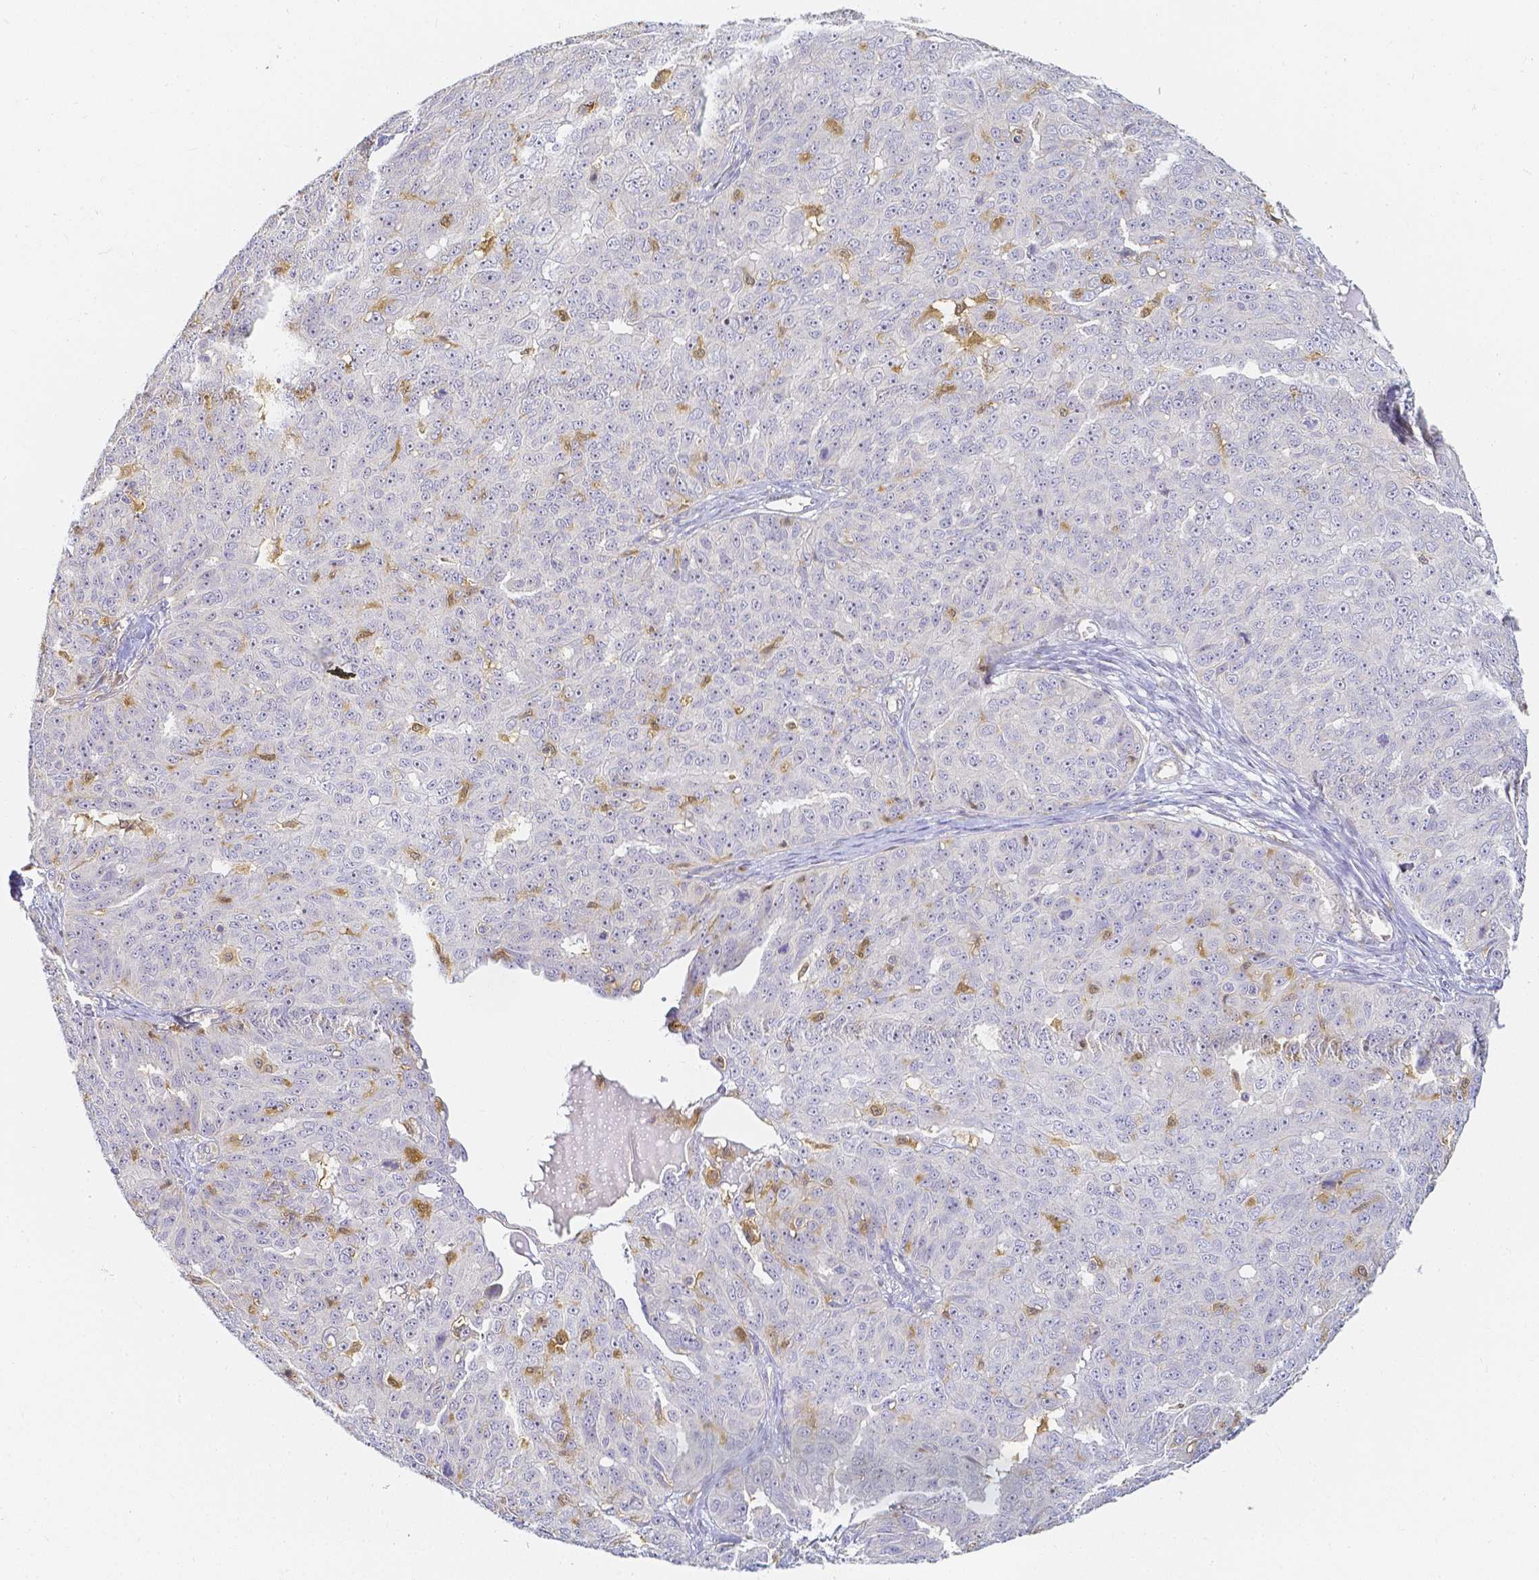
{"staining": {"intensity": "negative", "quantity": "none", "location": "none"}, "tissue": "ovarian cancer", "cell_type": "Tumor cells", "image_type": "cancer", "snomed": [{"axis": "morphology", "description": "Carcinoma, endometroid"}, {"axis": "topography", "description": "Ovary"}], "caption": "IHC photomicrograph of neoplastic tissue: human ovarian endometroid carcinoma stained with DAB shows no significant protein expression in tumor cells.", "gene": "KCNH1", "patient": {"sex": "female", "age": 70}}